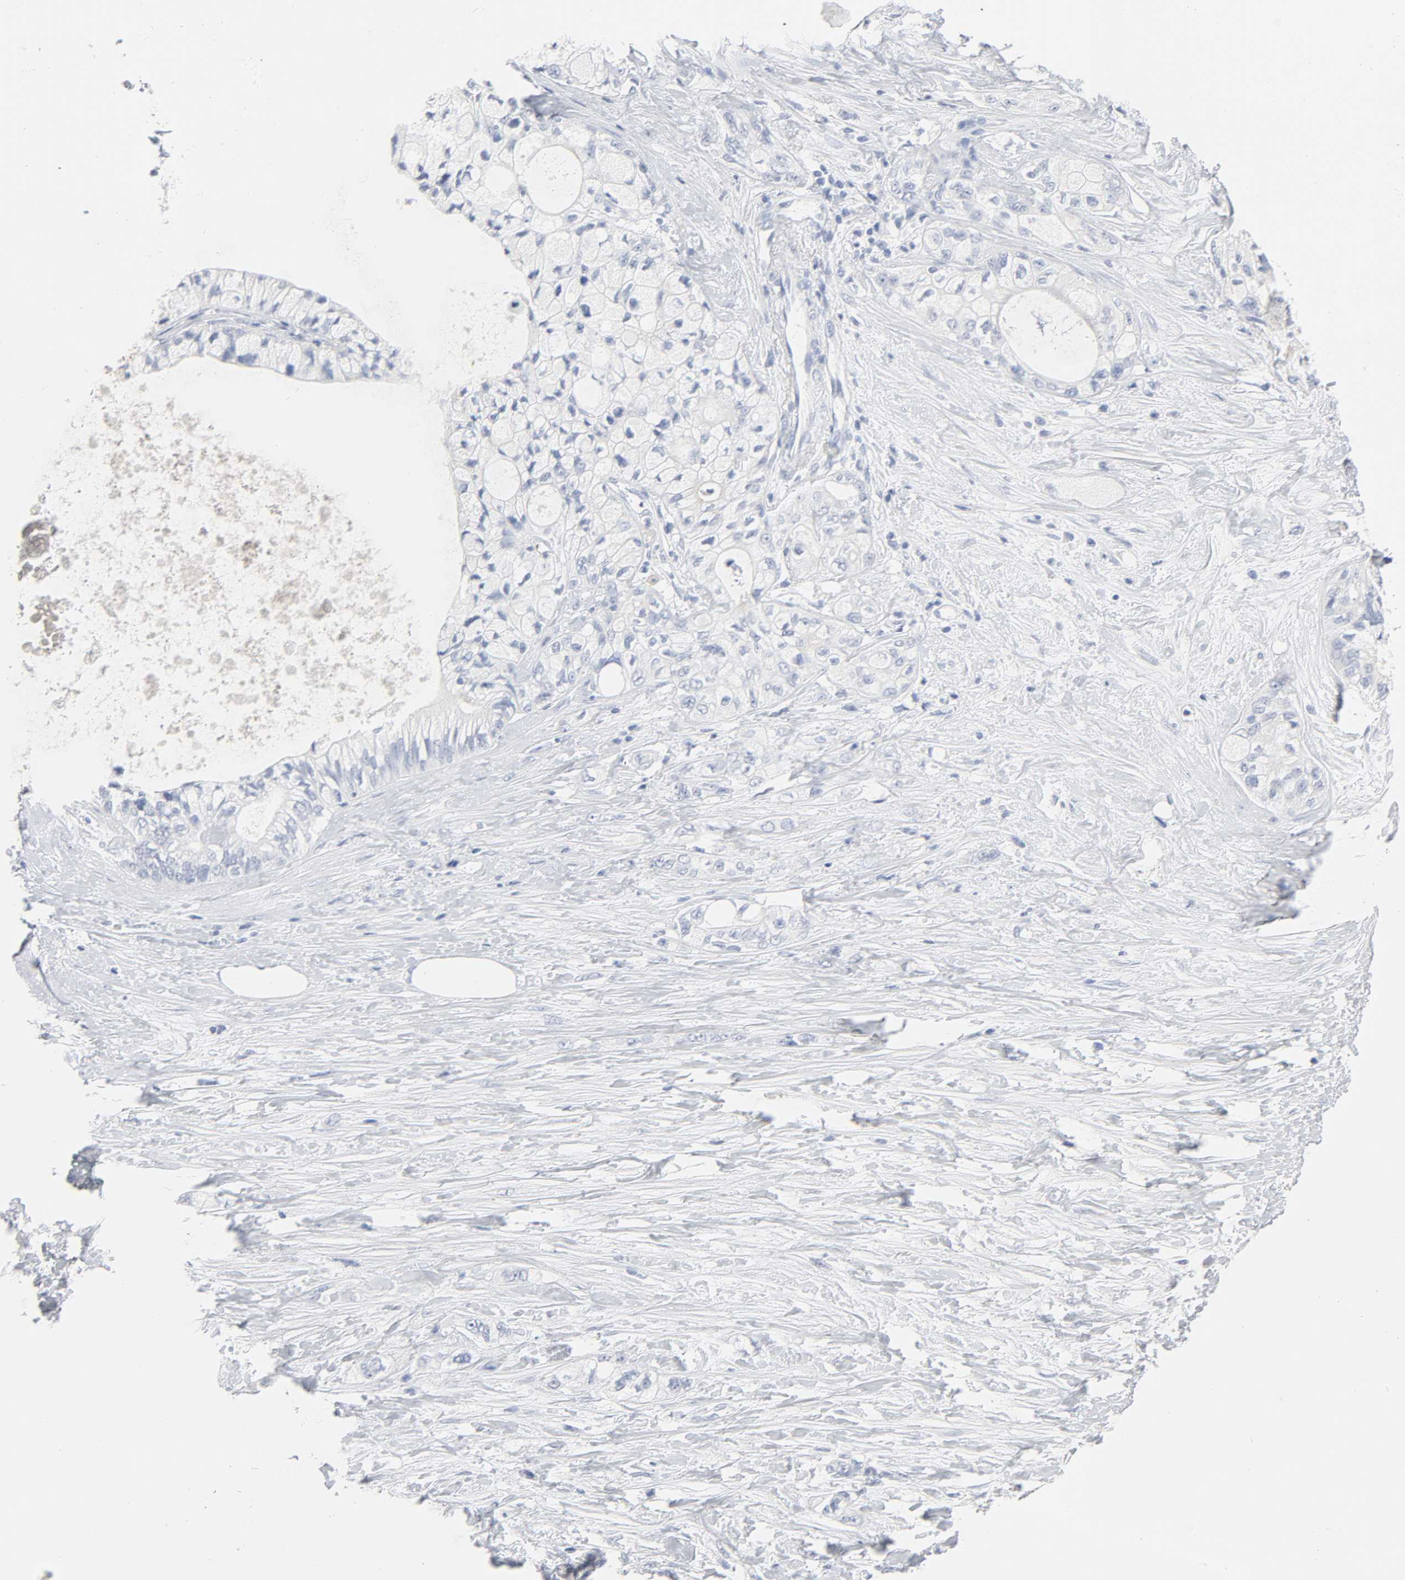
{"staining": {"intensity": "negative", "quantity": "none", "location": "none"}, "tissue": "pancreatic cancer", "cell_type": "Tumor cells", "image_type": "cancer", "snomed": [{"axis": "morphology", "description": "Adenocarcinoma, NOS"}, {"axis": "topography", "description": "Pancreas"}], "caption": "The image displays no significant positivity in tumor cells of pancreatic adenocarcinoma.", "gene": "ACP3", "patient": {"sex": "male", "age": 70}}